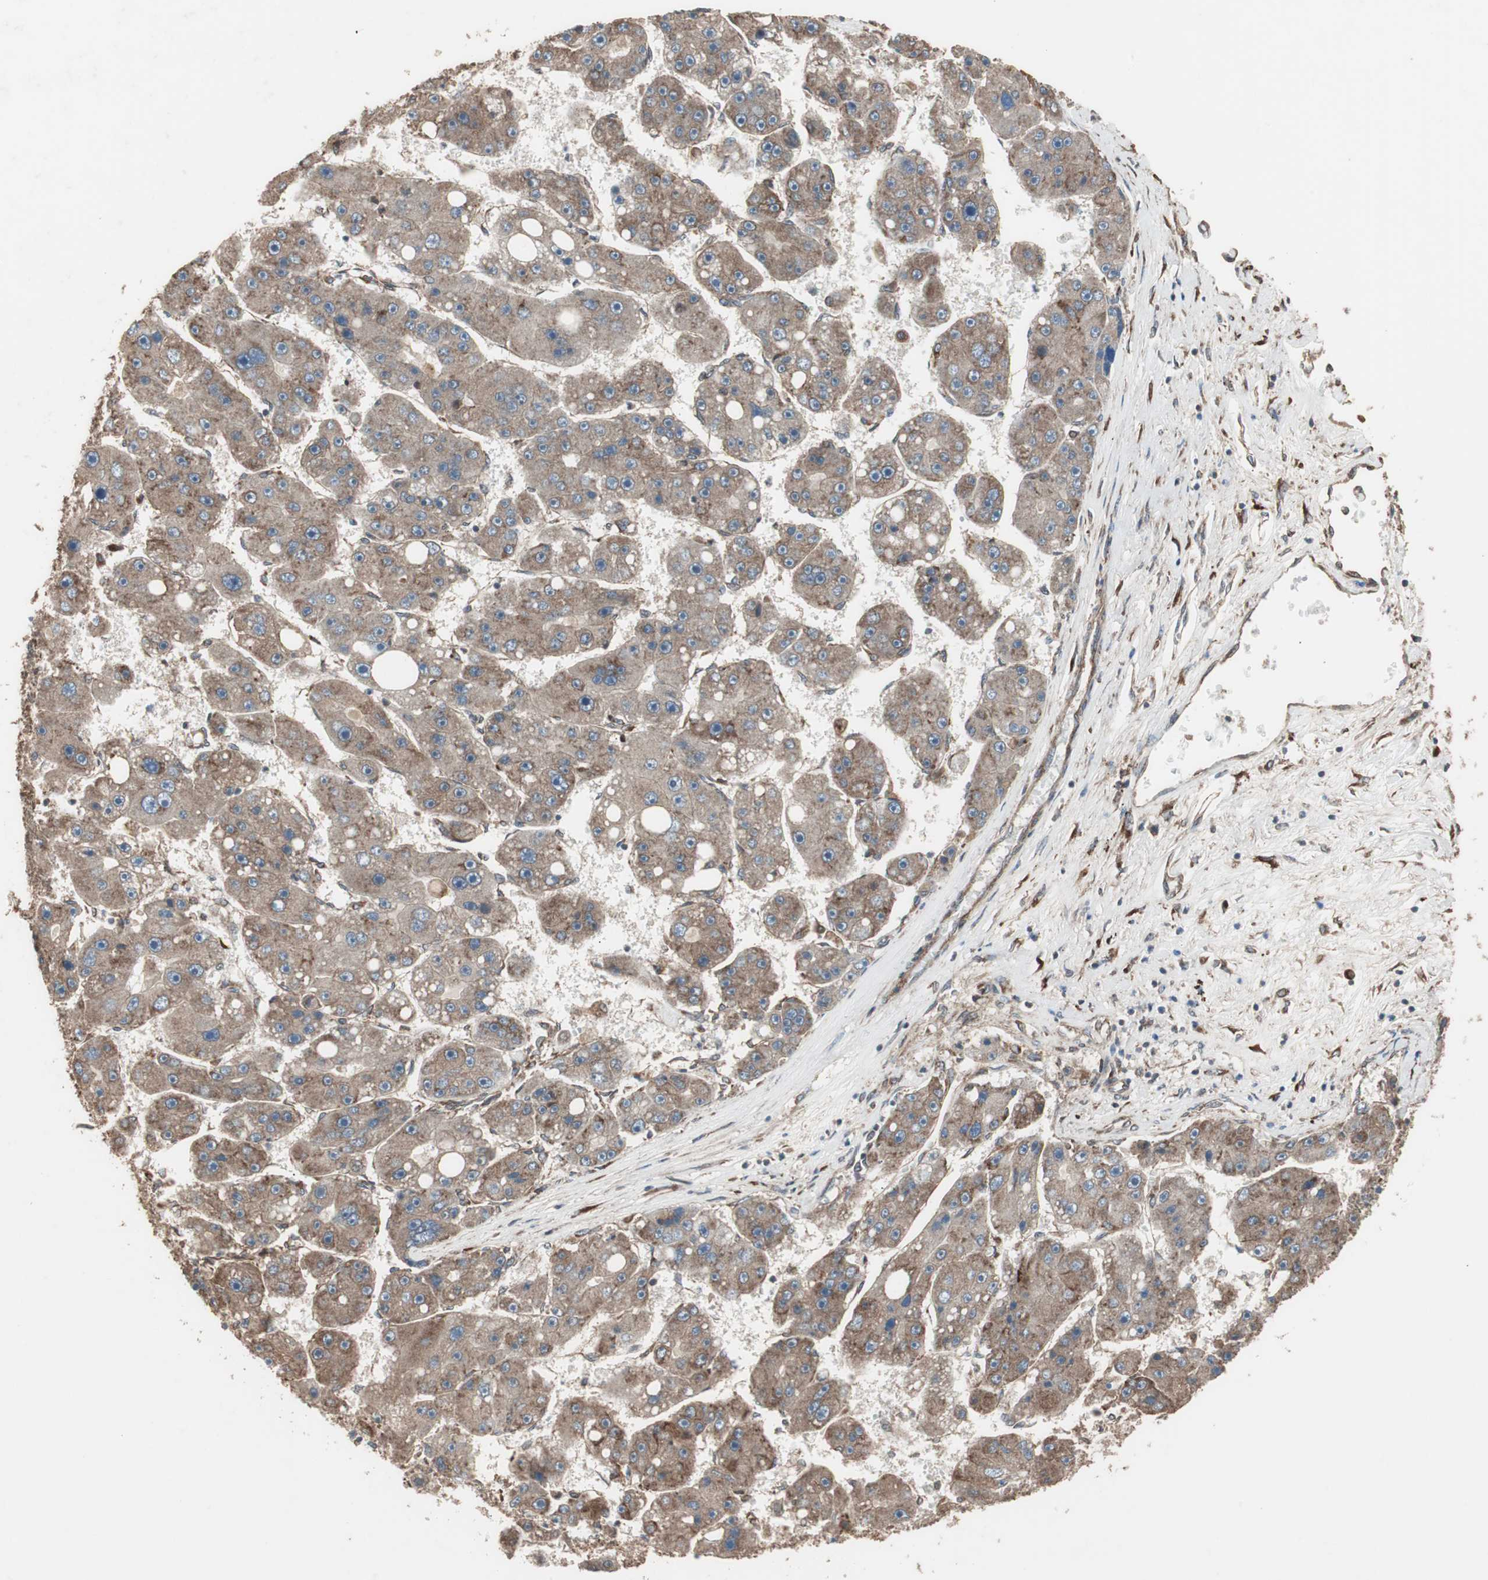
{"staining": {"intensity": "moderate", "quantity": ">75%", "location": "cytoplasmic/membranous"}, "tissue": "liver cancer", "cell_type": "Tumor cells", "image_type": "cancer", "snomed": [{"axis": "morphology", "description": "Carcinoma, Hepatocellular, NOS"}, {"axis": "topography", "description": "Liver"}], "caption": "Human liver hepatocellular carcinoma stained with a protein marker displays moderate staining in tumor cells.", "gene": "LZTS1", "patient": {"sex": "female", "age": 61}}